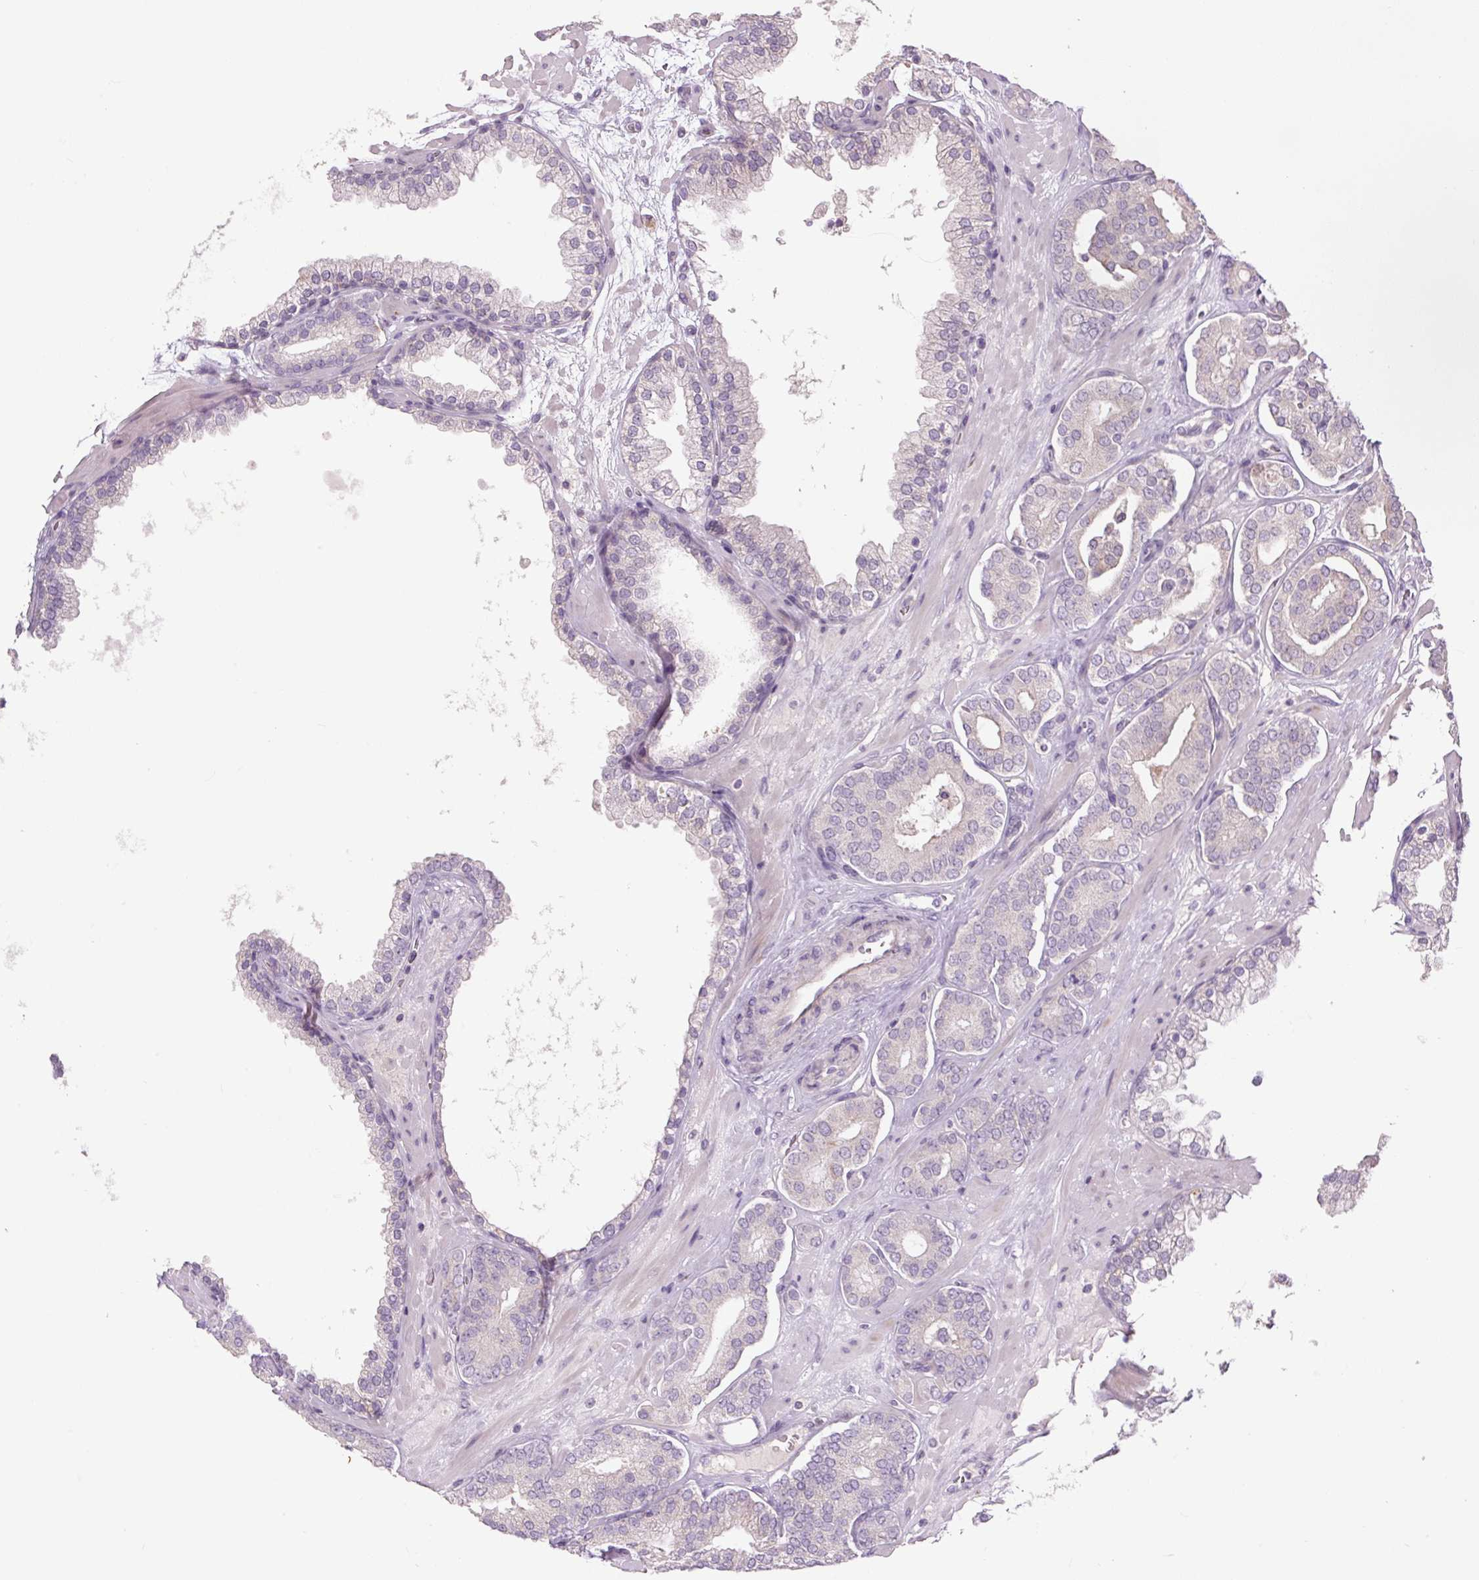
{"staining": {"intensity": "negative", "quantity": "none", "location": "none"}, "tissue": "prostate cancer", "cell_type": "Tumor cells", "image_type": "cancer", "snomed": [{"axis": "morphology", "description": "Adenocarcinoma, High grade"}, {"axis": "topography", "description": "Prostate"}], "caption": "Protein analysis of prostate cancer shows no significant expression in tumor cells.", "gene": "TMEM100", "patient": {"sex": "male", "age": 66}}